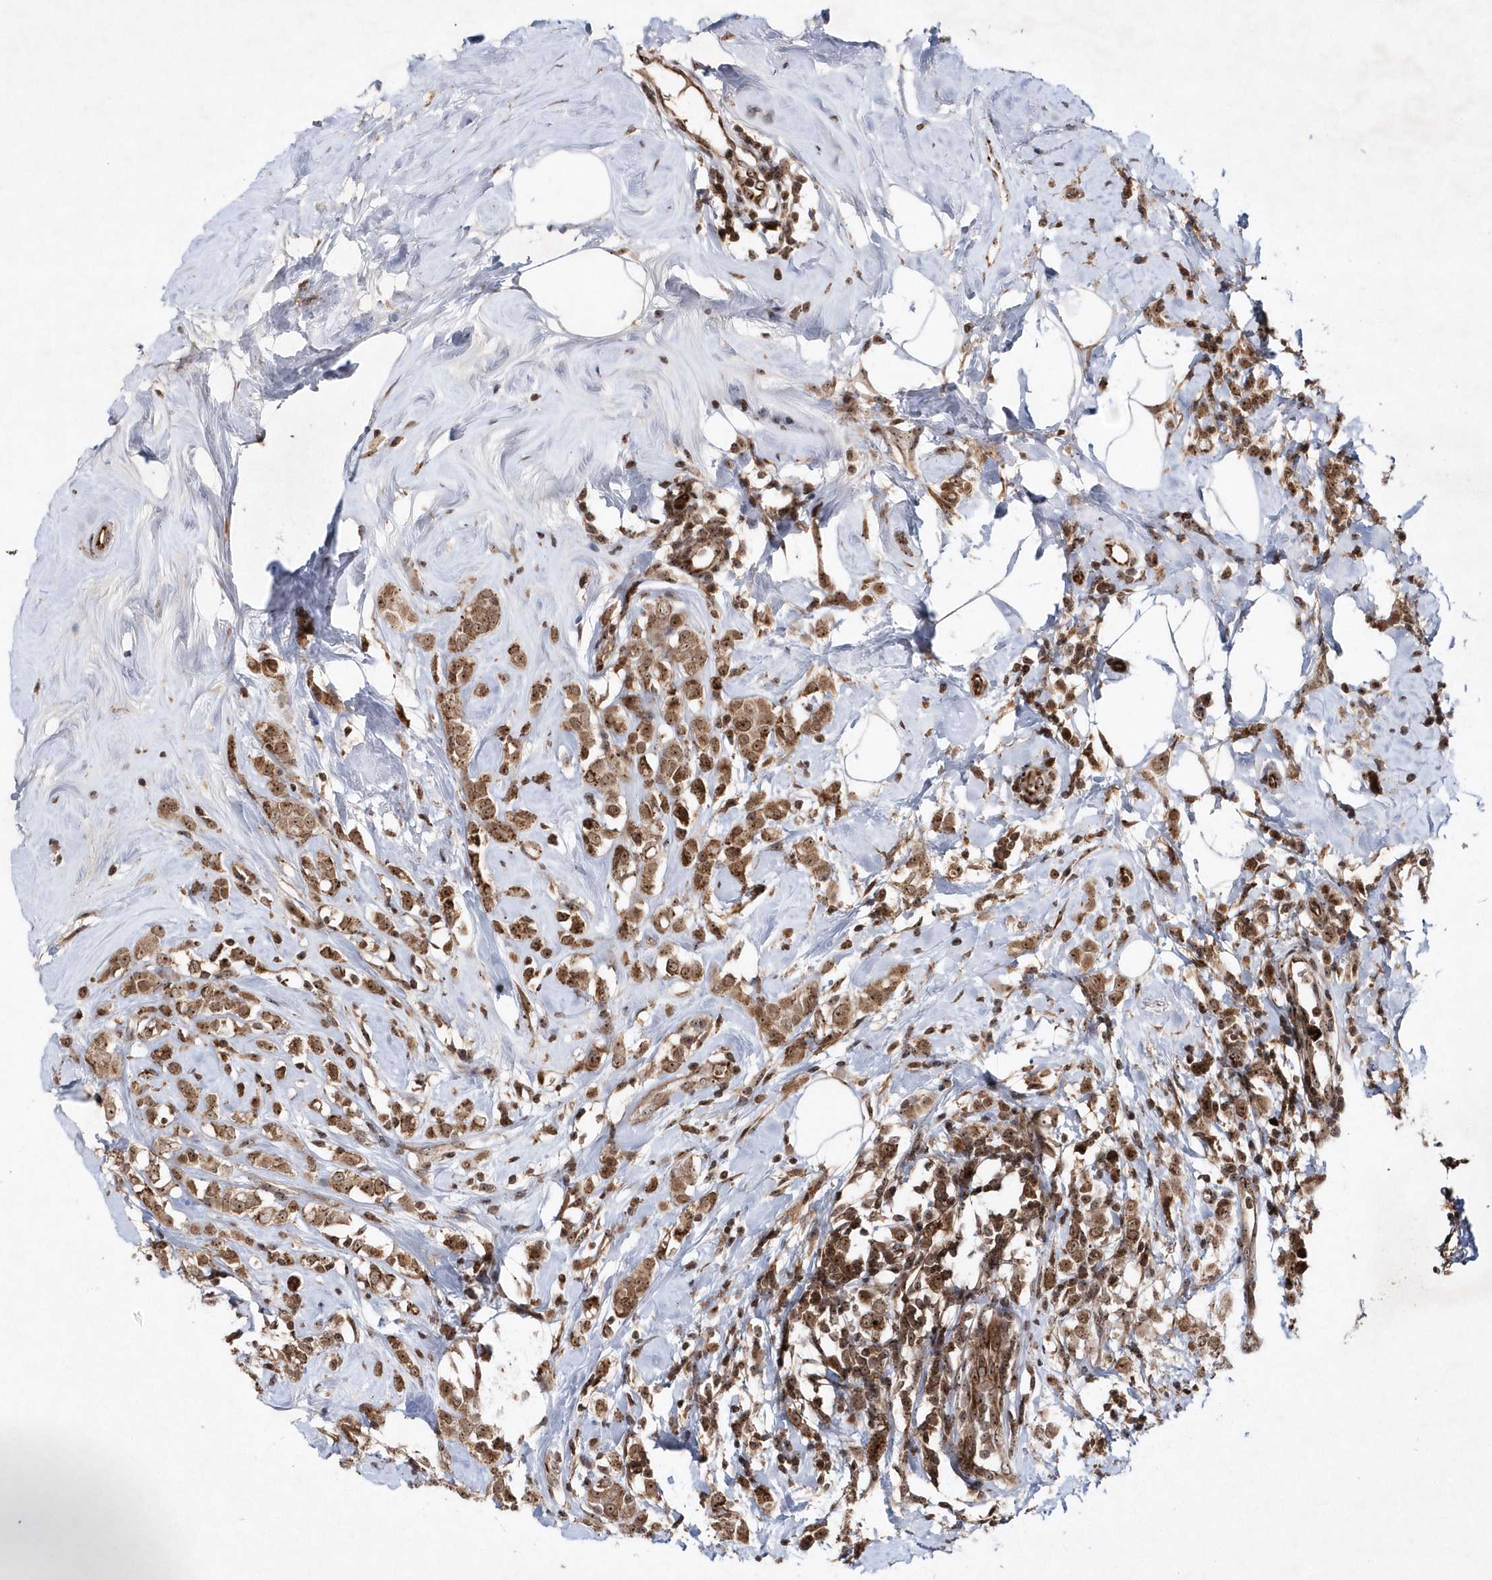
{"staining": {"intensity": "moderate", "quantity": ">75%", "location": "cytoplasmic/membranous,nuclear"}, "tissue": "breast cancer", "cell_type": "Tumor cells", "image_type": "cancer", "snomed": [{"axis": "morphology", "description": "Lobular carcinoma"}, {"axis": "topography", "description": "Breast"}], "caption": "Human breast lobular carcinoma stained for a protein (brown) shows moderate cytoplasmic/membranous and nuclear positive positivity in about >75% of tumor cells.", "gene": "SOWAHB", "patient": {"sex": "female", "age": 47}}